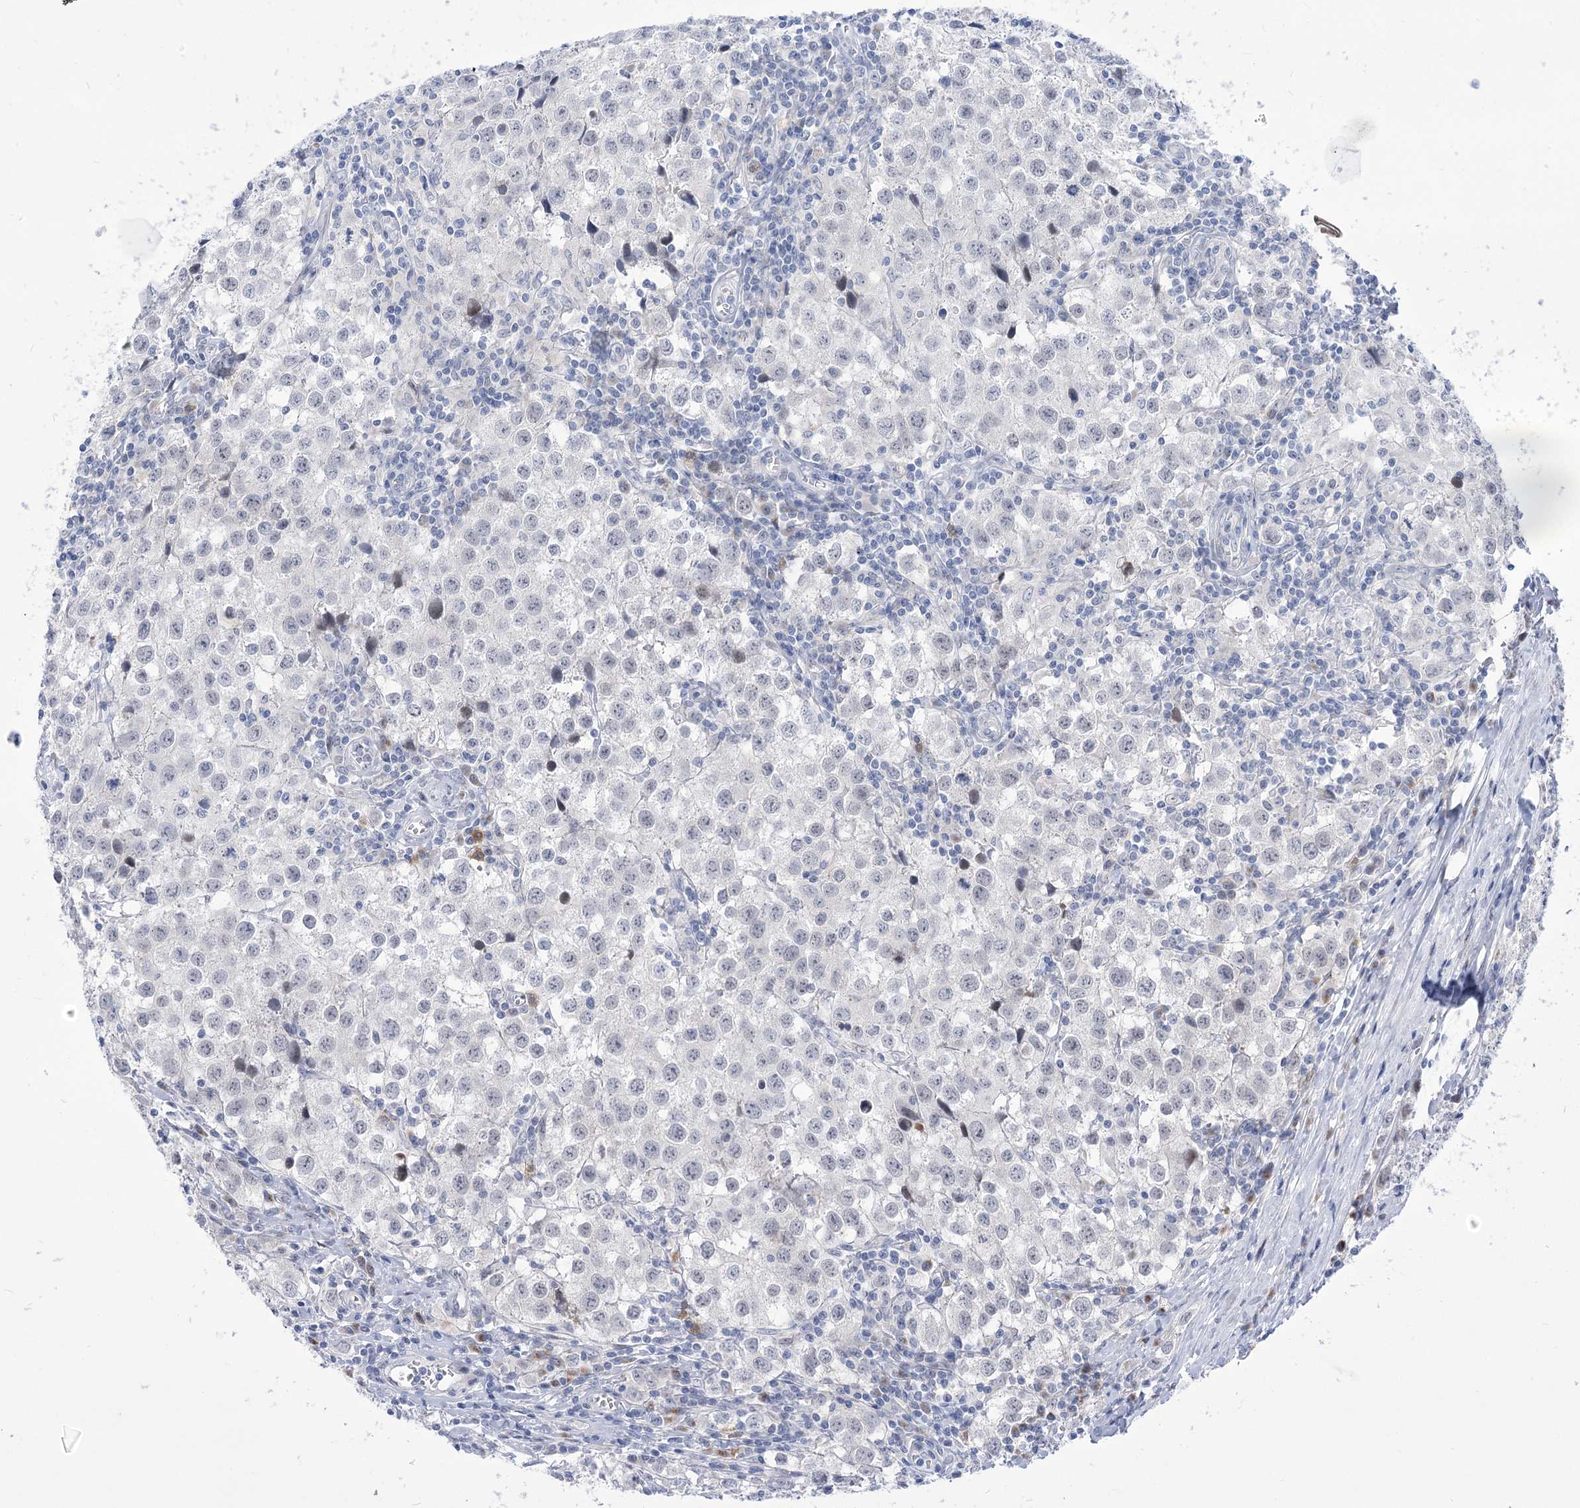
{"staining": {"intensity": "negative", "quantity": "none", "location": "none"}, "tissue": "testis cancer", "cell_type": "Tumor cells", "image_type": "cancer", "snomed": [{"axis": "morphology", "description": "Seminoma, NOS"}, {"axis": "morphology", "description": "Carcinoma, Embryonal, NOS"}, {"axis": "topography", "description": "Testis"}], "caption": "IHC of testis cancer shows no expression in tumor cells.", "gene": "BEND7", "patient": {"sex": "male", "age": 43}}